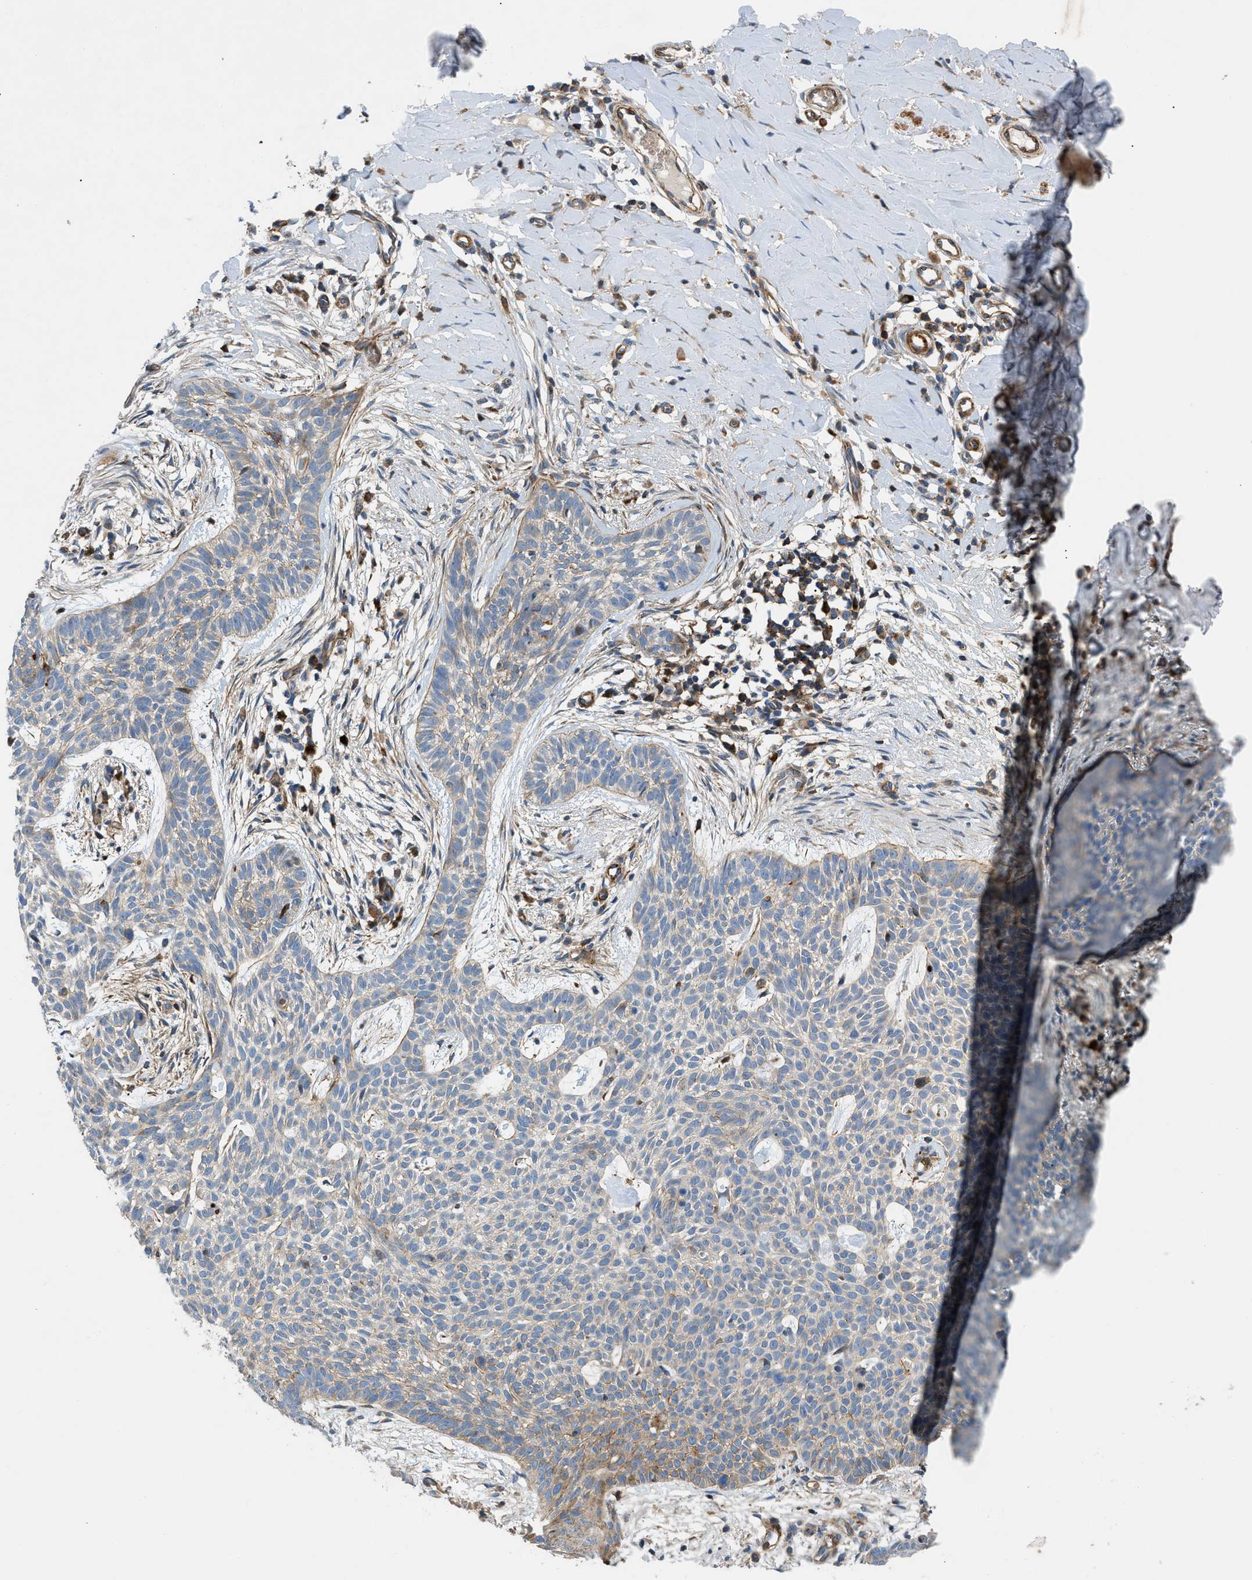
{"staining": {"intensity": "weak", "quantity": "25%-75%", "location": "cytoplasmic/membranous"}, "tissue": "skin cancer", "cell_type": "Tumor cells", "image_type": "cancer", "snomed": [{"axis": "morphology", "description": "Basal cell carcinoma"}, {"axis": "topography", "description": "Skin"}], "caption": "Immunohistochemistry image of neoplastic tissue: basal cell carcinoma (skin) stained using immunohistochemistry (IHC) displays low levels of weak protein expression localized specifically in the cytoplasmic/membranous of tumor cells, appearing as a cytoplasmic/membranous brown color.", "gene": "DHODH", "patient": {"sex": "female", "age": 59}}